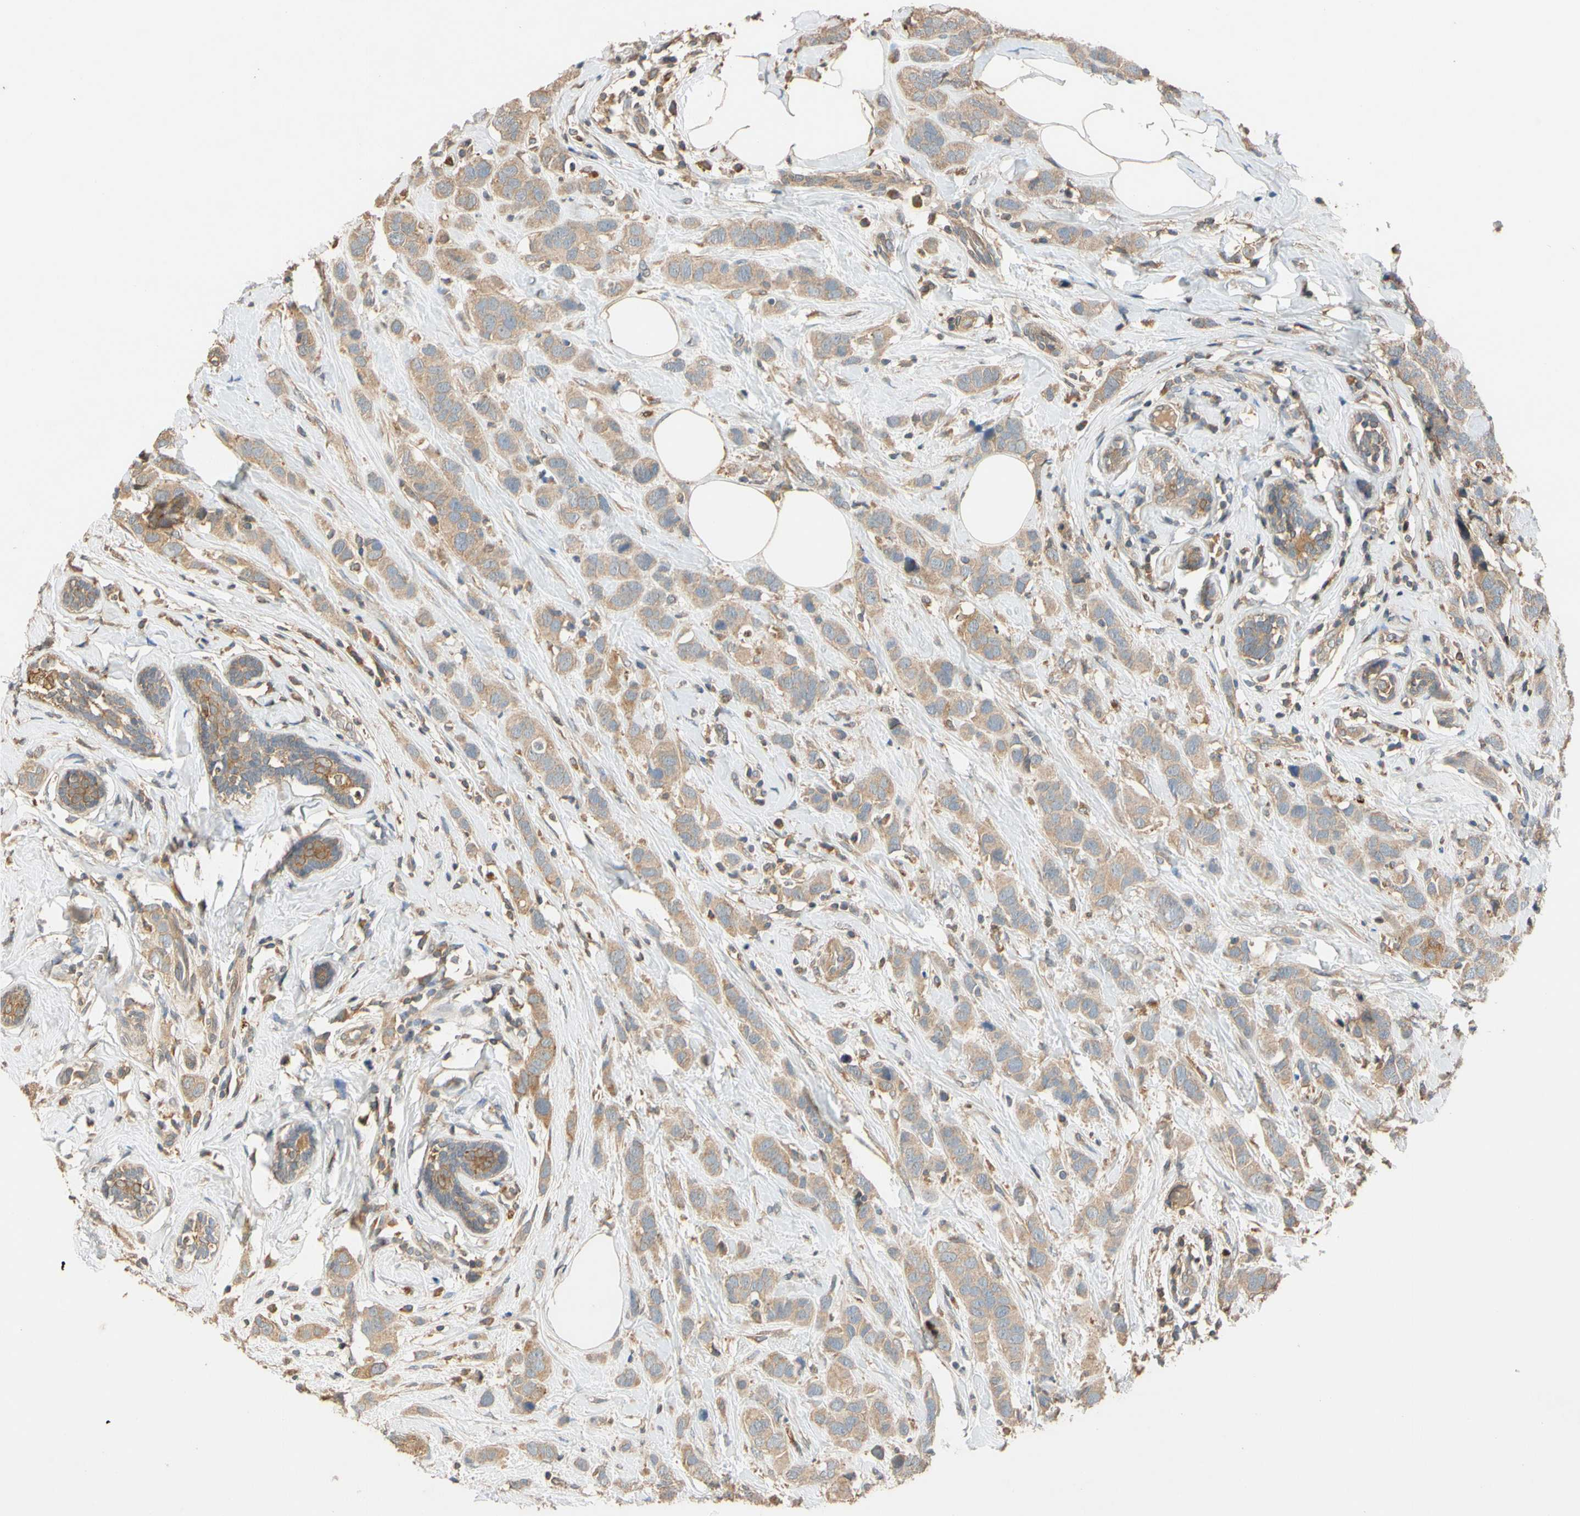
{"staining": {"intensity": "weak", "quantity": ">75%", "location": "cytoplasmic/membranous"}, "tissue": "breast cancer", "cell_type": "Tumor cells", "image_type": "cancer", "snomed": [{"axis": "morphology", "description": "Normal tissue, NOS"}, {"axis": "morphology", "description": "Duct carcinoma"}, {"axis": "topography", "description": "Breast"}], "caption": "A high-resolution histopathology image shows IHC staining of infiltrating ductal carcinoma (breast), which reveals weak cytoplasmic/membranous expression in approximately >75% of tumor cells.", "gene": "USP46", "patient": {"sex": "female", "age": 50}}